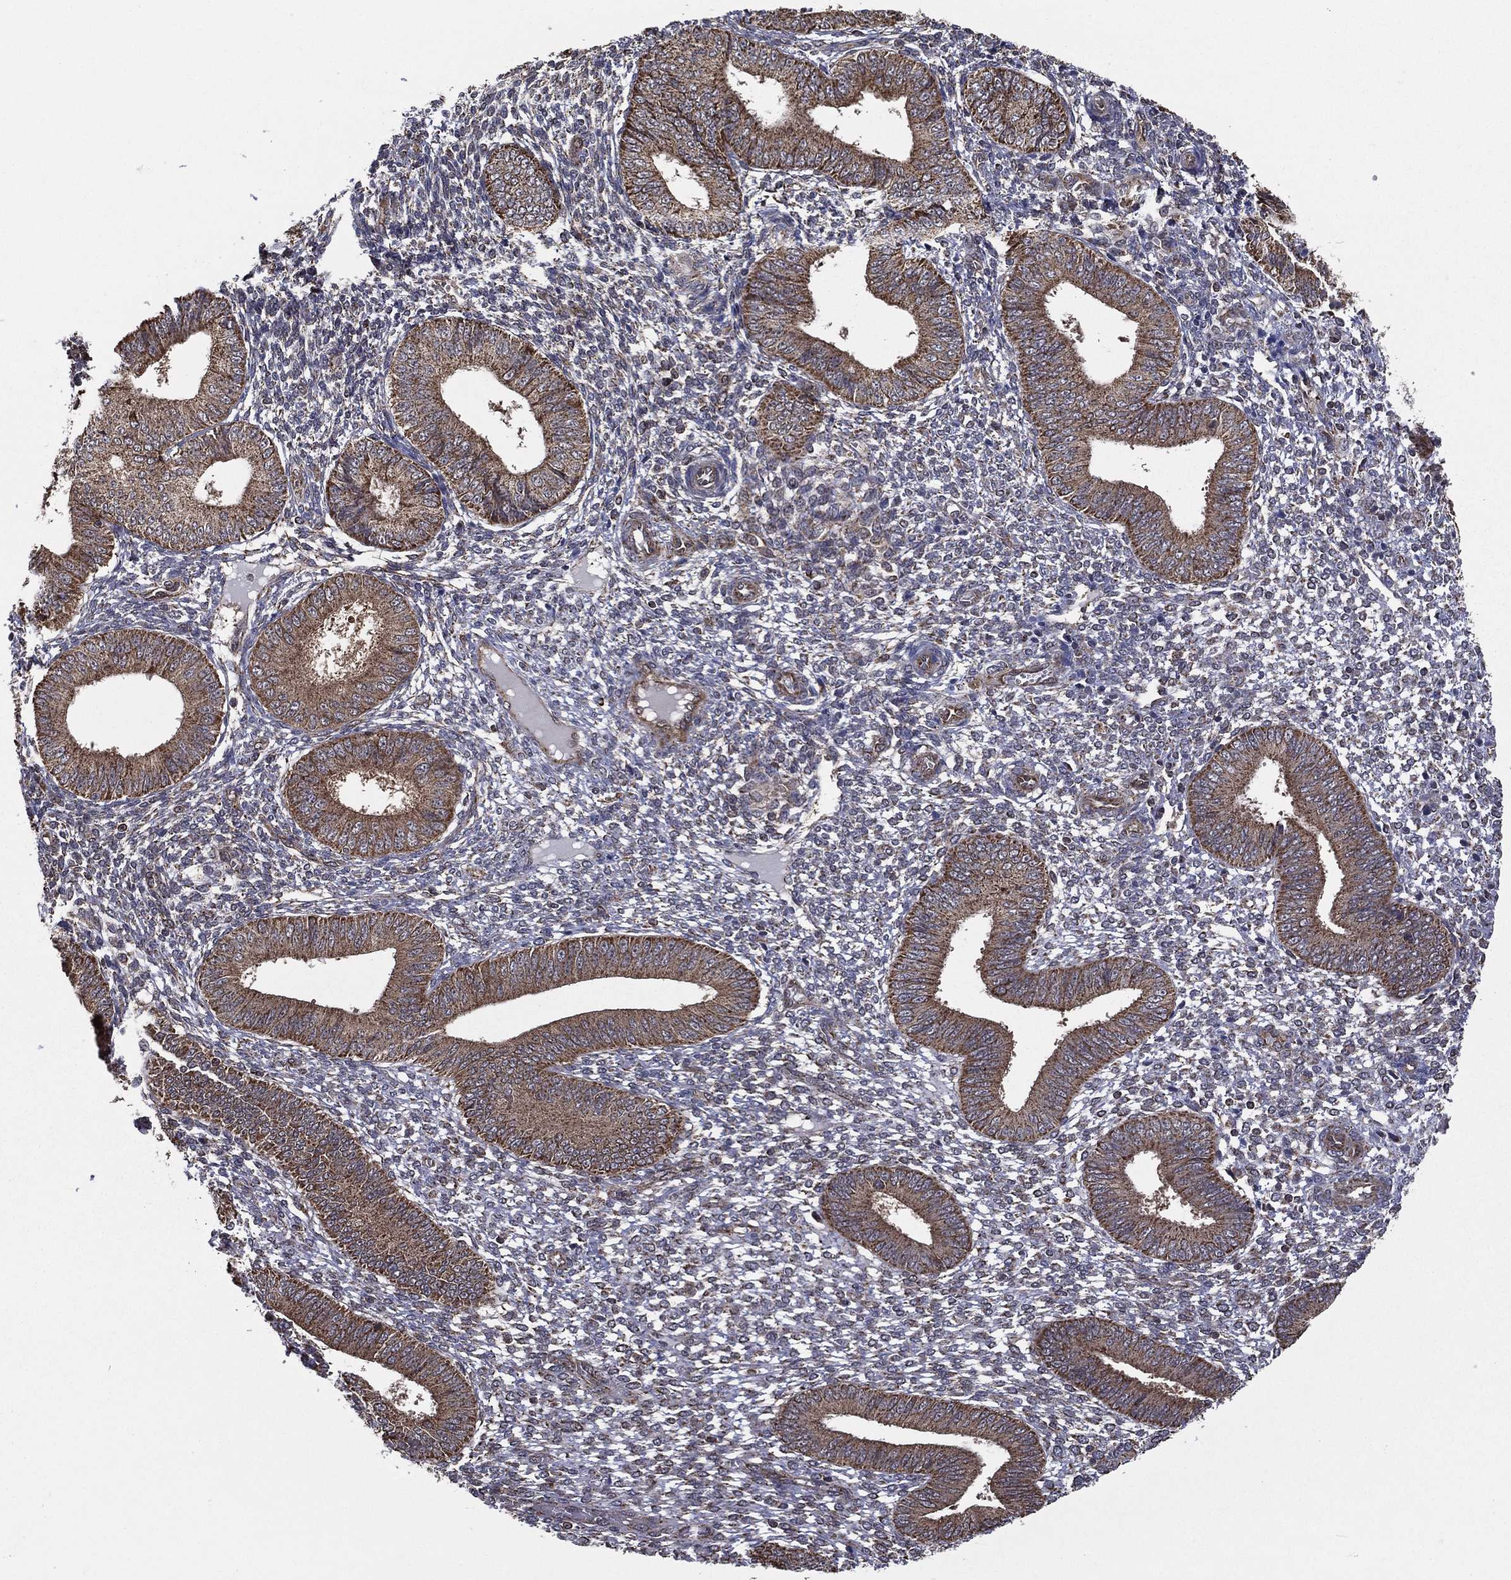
{"staining": {"intensity": "negative", "quantity": "none", "location": "none"}, "tissue": "endometrium", "cell_type": "Cells in endometrial stroma", "image_type": "normal", "snomed": [{"axis": "morphology", "description": "Normal tissue, NOS"}, {"axis": "topography", "description": "Endometrium"}], "caption": "Immunohistochemistry of benign human endometrium shows no positivity in cells in endometrial stroma.", "gene": "ENSG00000288684", "patient": {"sex": "female", "age": 42}}